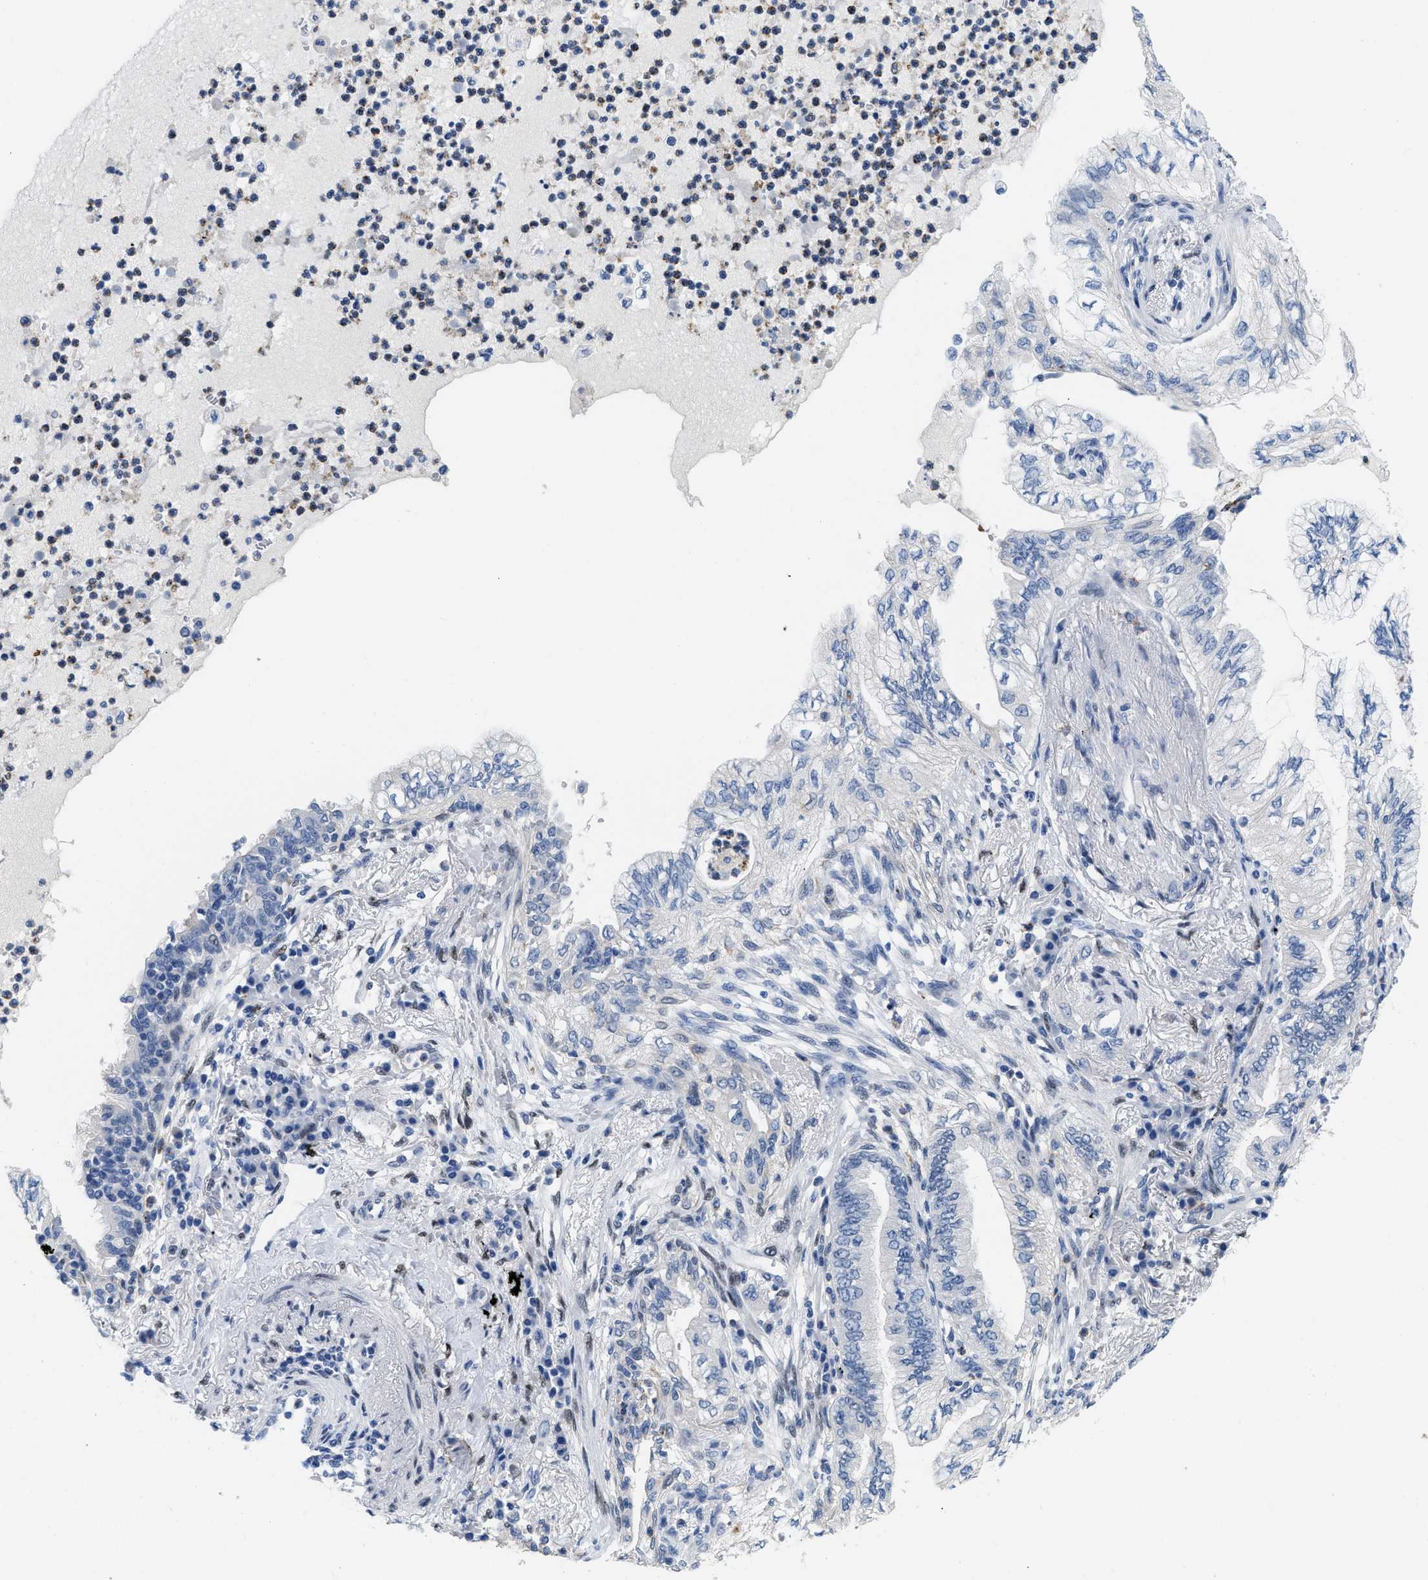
{"staining": {"intensity": "negative", "quantity": "none", "location": "none"}, "tissue": "lung cancer", "cell_type": "Tumor cells", "image_type": "cancer", "snomed": [{"axis": "morphology", "description": "Normal tissue, NOS"}, {"axis": "morphology", "description": "Adenocarcinoma, NOS"}, {"axis": "topography", "description": "Bronchus"}, {"axis": "topography", "description": "Lung"}], "caption": "The histopathology image demonstrates no significant staining in tumor cells of lung adenocarcinoma.", "gene": "NFIX", "patient": {"sex": "female", "age": 70}}